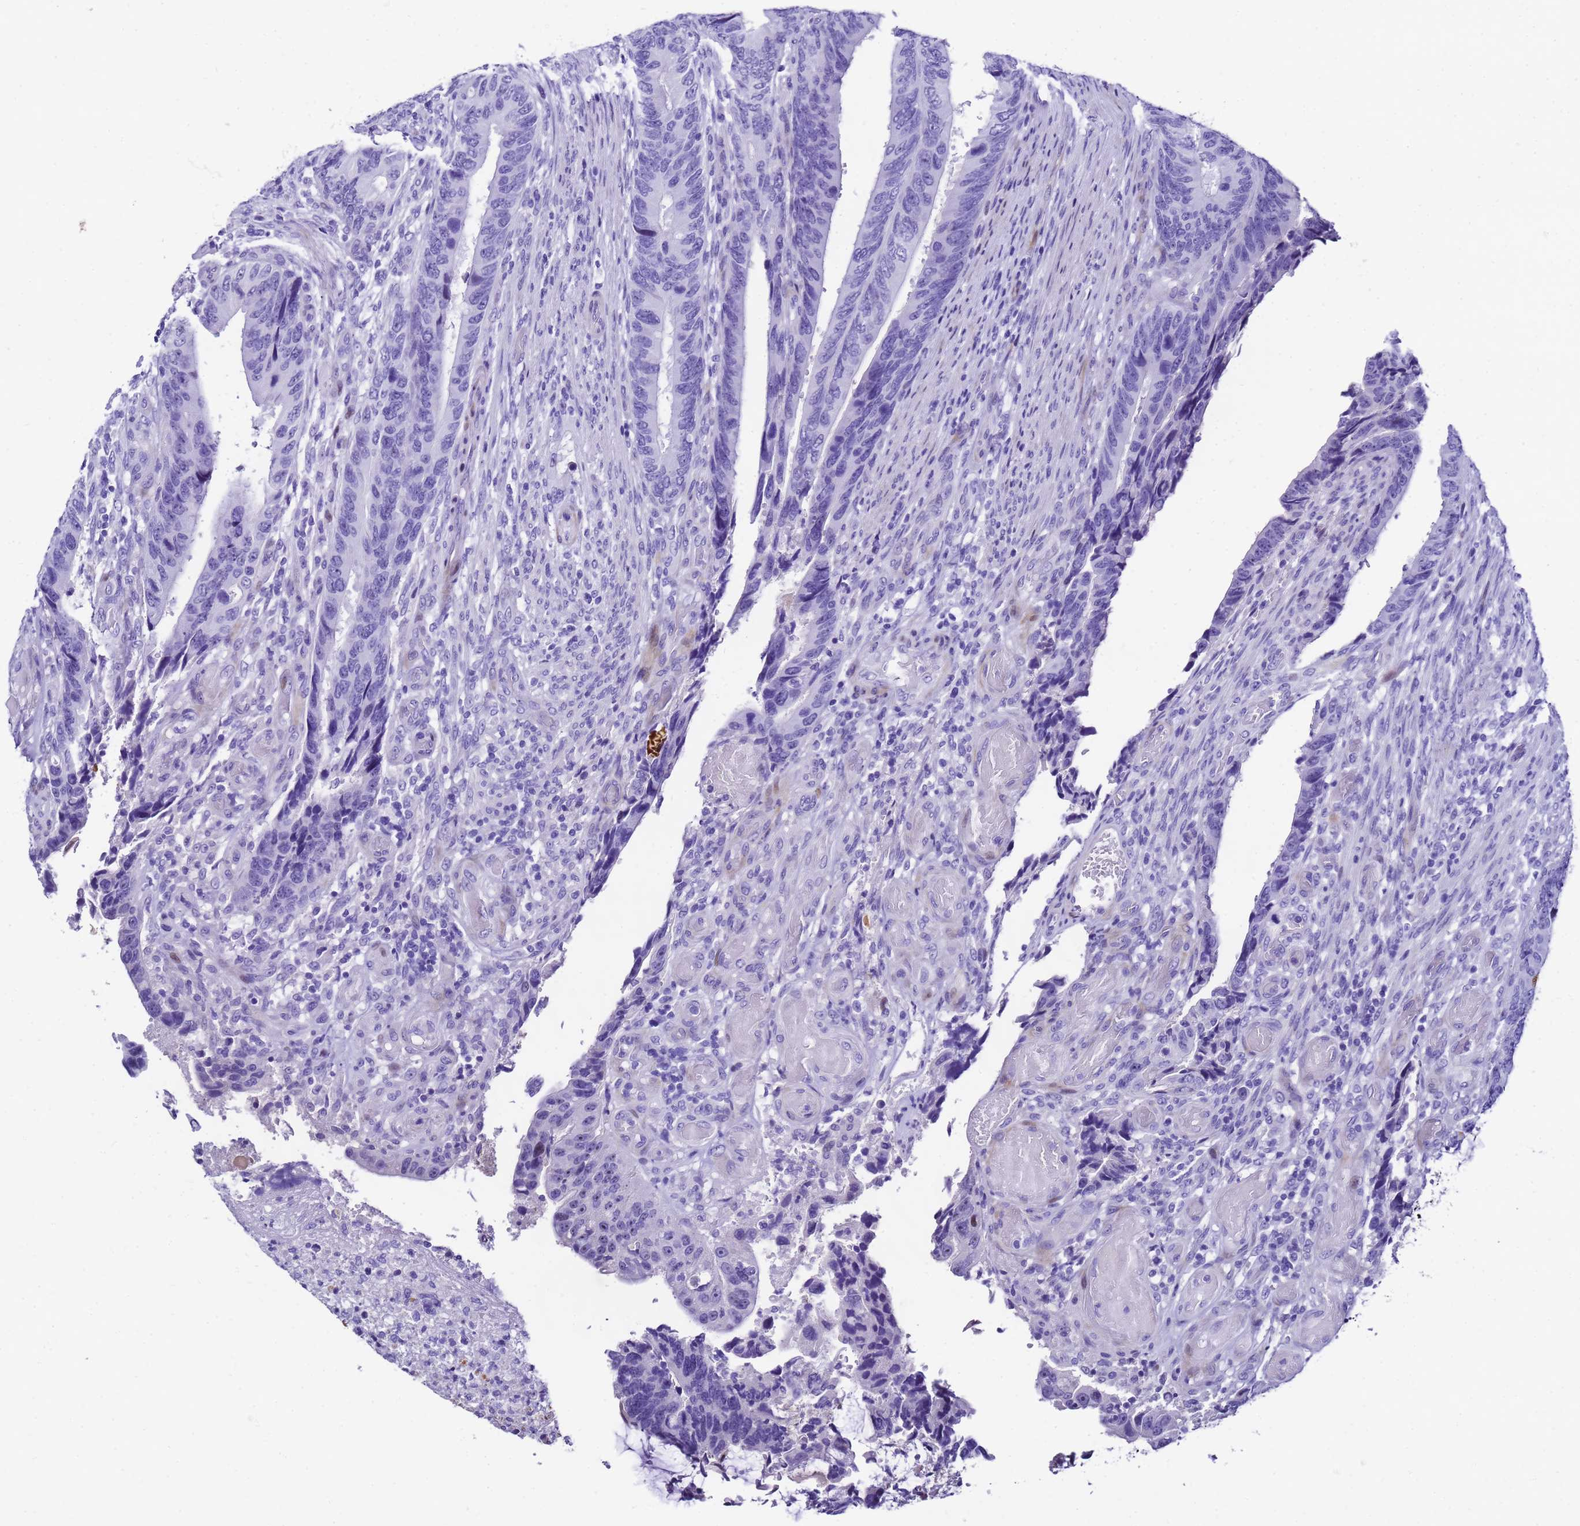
{"staining": {"intensity": "negative", "quantity": "none", "location": "none"}, "tissue": "colorectal cancer", "cell_type": "Tumor cells", "image_type": "cancer", "snomed": [{"axis": "morphology", "description": "Adenocarcinoma, NOS"}, {"axis": "topography", "description": "Colon"}], "caption": "Histopathology image shows no significant protein staining in tumor cells of adenocarcinoma (colorectal).", "gene": "UGT2B10", "patient": {"sex": "male", "age": 87}}